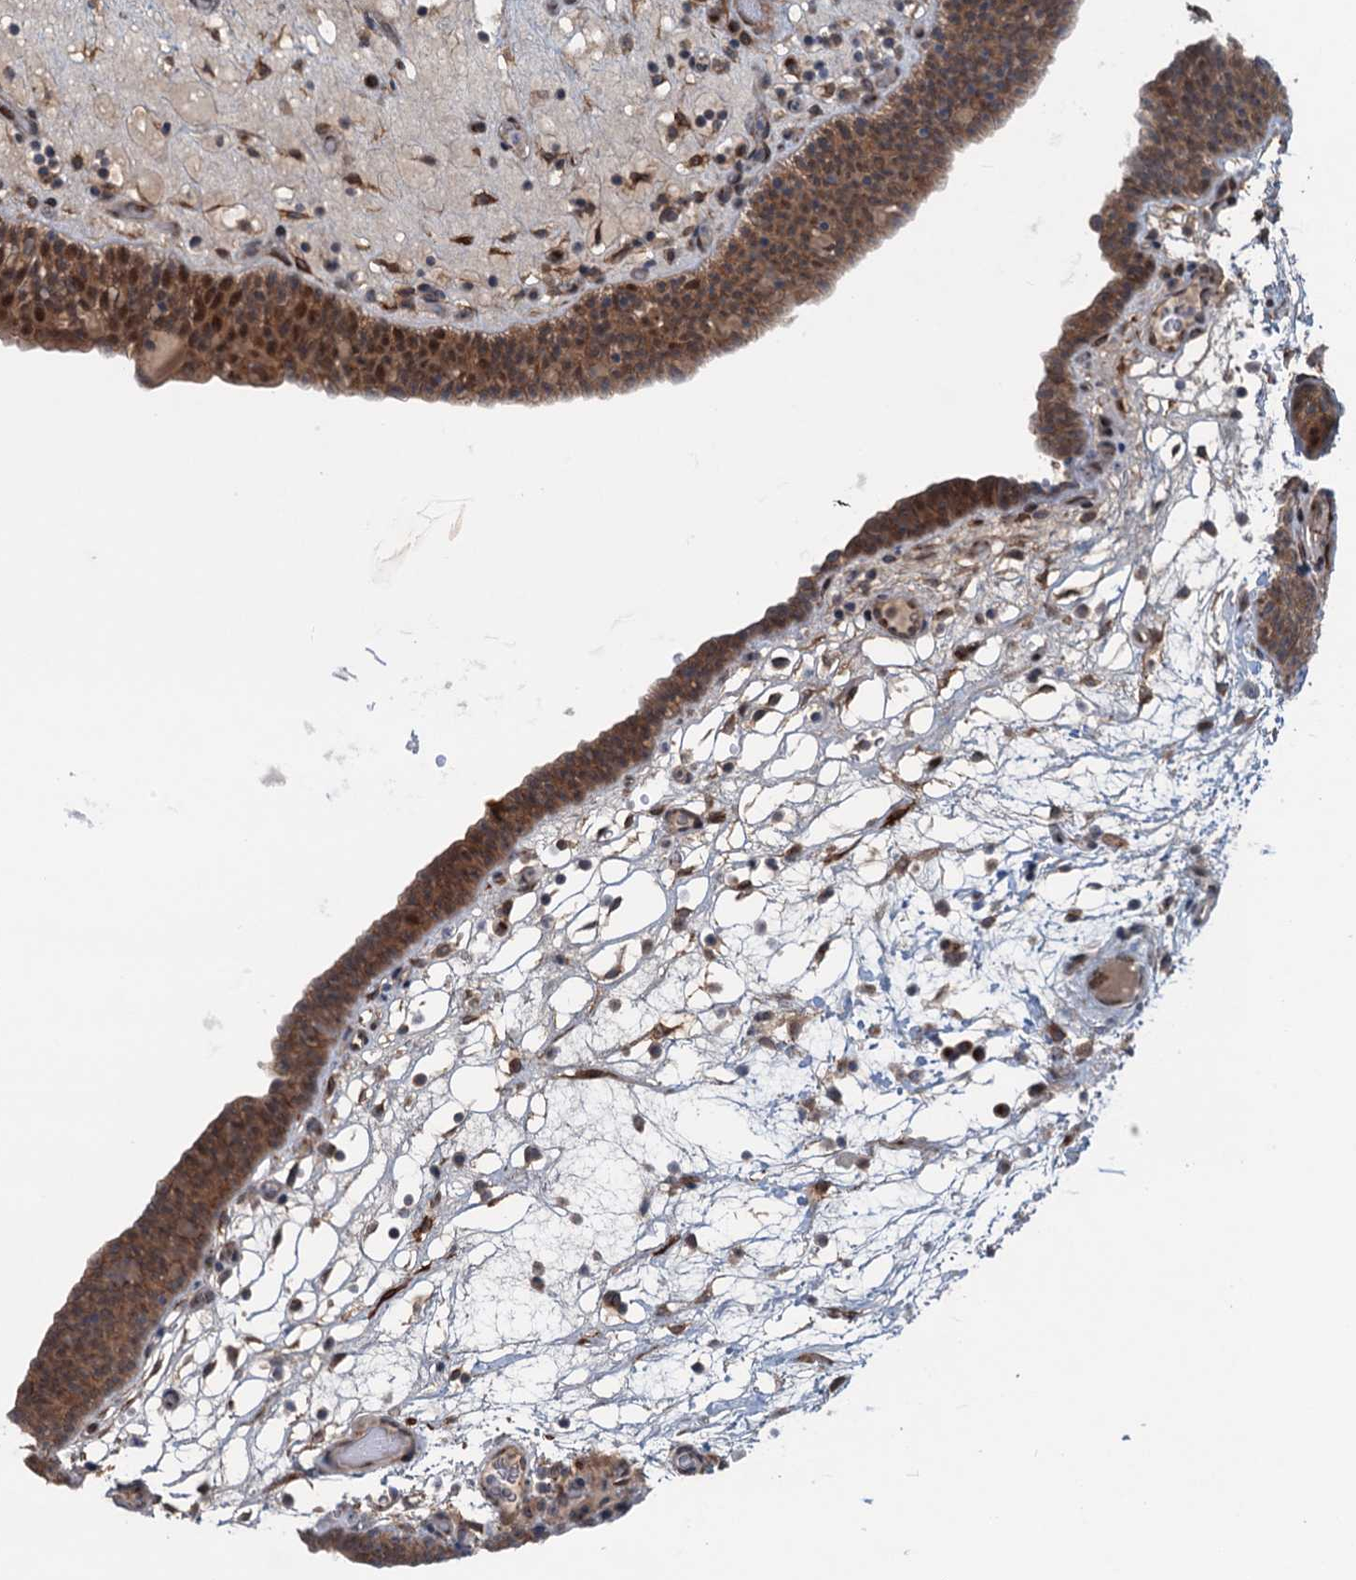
{"staining": {"intensity": "moderate", "quantity": ">75%", "location": "cytoplasmic/membranous,nuclear"}, "tissue": "urinary bladder", "cell_type": "Urothelial cells", "image_type": "normal", "snomed": [{"axis": "morphology", "description": "Normal tissue, NOS"}, {"axis": "topography", "description": "Urinary bladder"}], "caption": "Urinary bladder stained with a brown dye demonstrates moderate cytoplasmic/membranous,nuclear positive staining in approximately >75% of urothelial cells.", "gene": "DYNC2I2", "patient": {"sex": "male", "age": 71}}